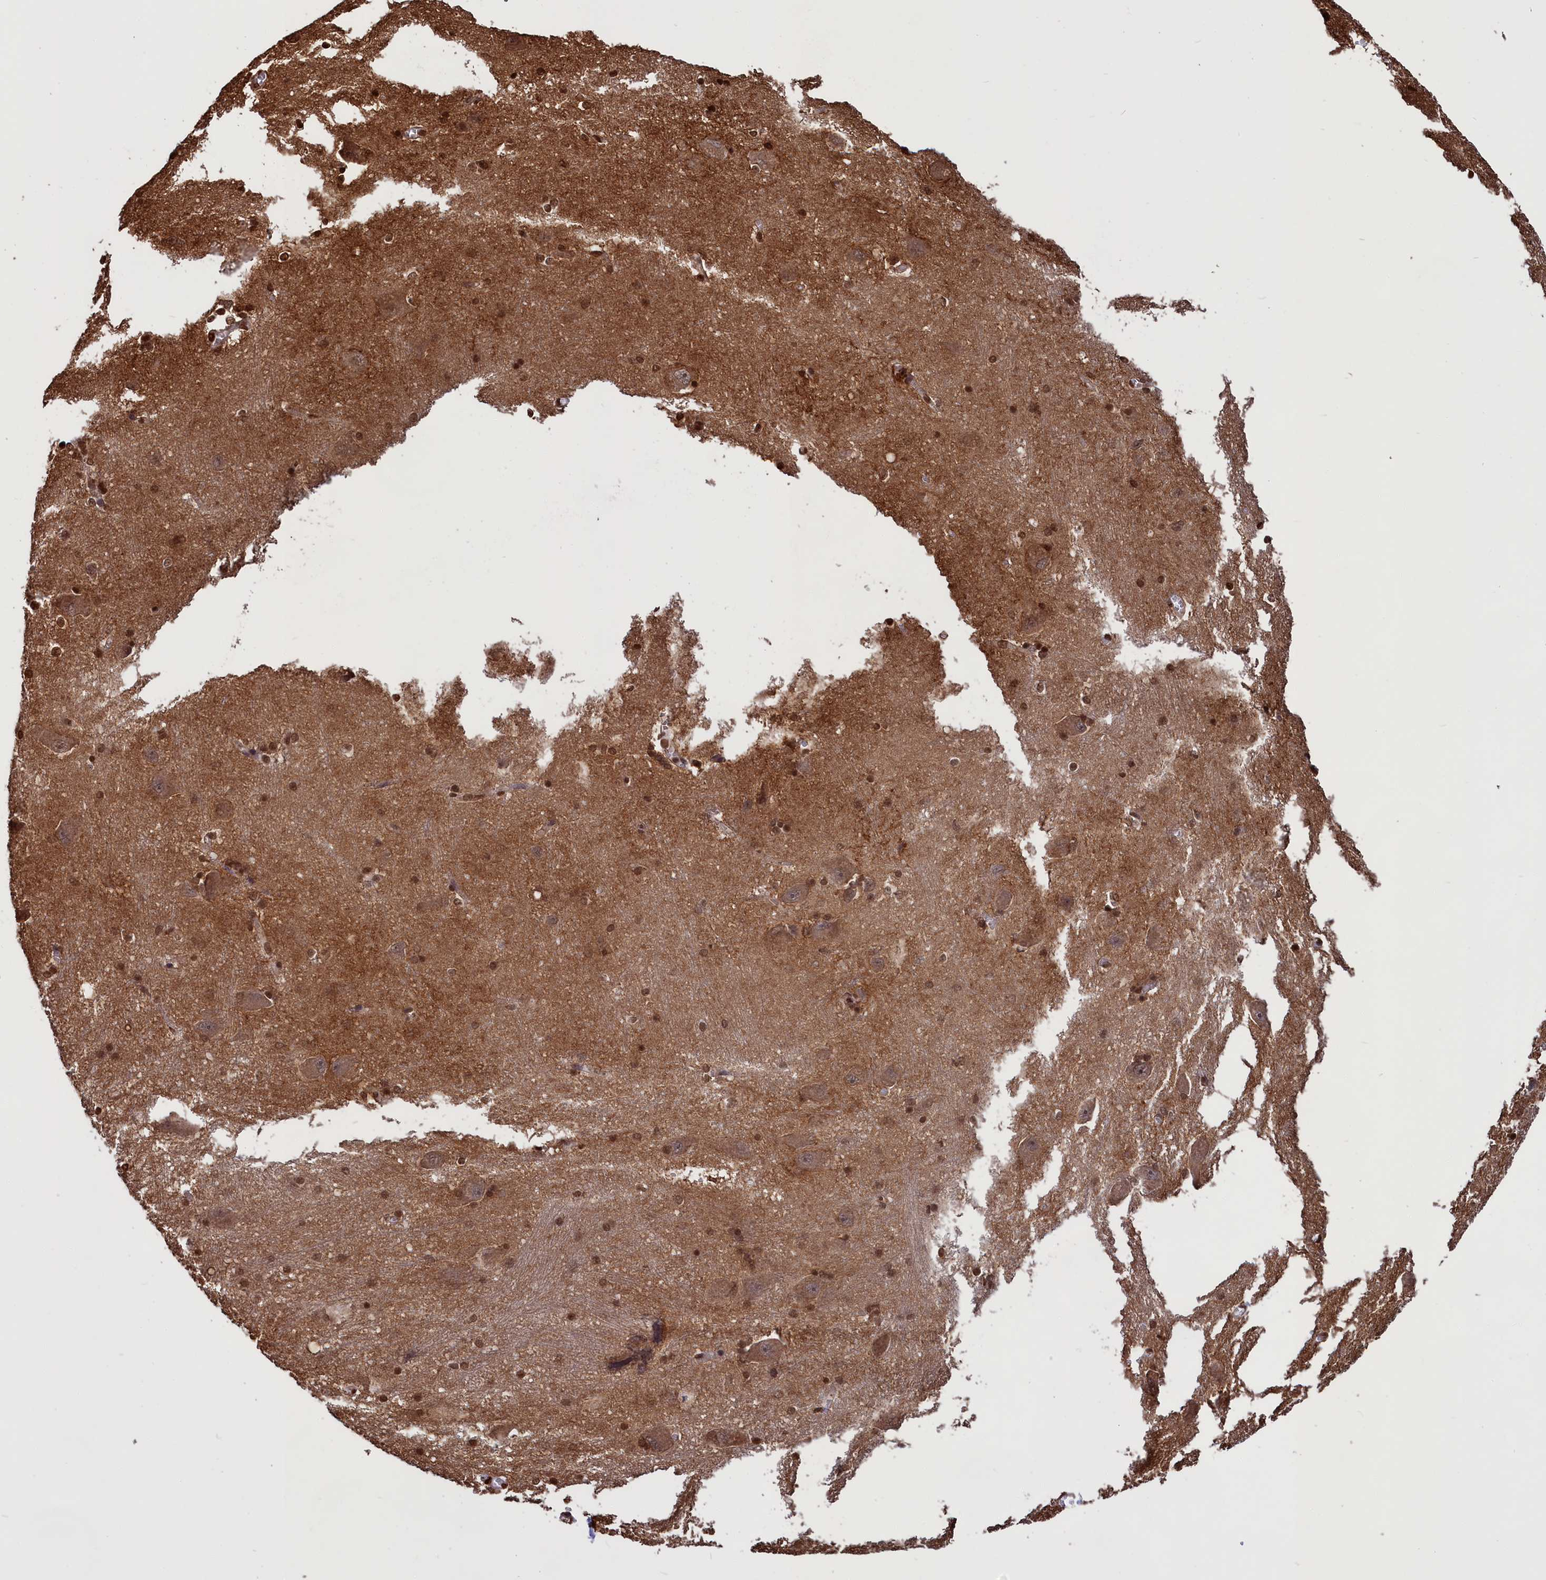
{"staining": {"intensity": "moderate", "quantity": "25%-75%", "location": "nuclear"}, "tissue": "caudate", "cell_type": "Glial cells", "image_type": "normal", "snomed": [{"axis": "morphology", "description": "Normal tissue, NOS"}, {"axis": "topography", "description": "Lateral ventricle wall"}], "caption": "An immunohistochemistry (IHC) image of normal tissue is shown. Protein staining in brown highlights moderate nuclear positivity in caudate within glial cells. The protein of interest is stained brown, and the nuclei are stained in blue (DAB (3,3'-diaminobenzidine) IHC with brightfield microscopy, high magnification).", "gene": "DENND1B", "patient": {"sex": "male", "age": 37}}